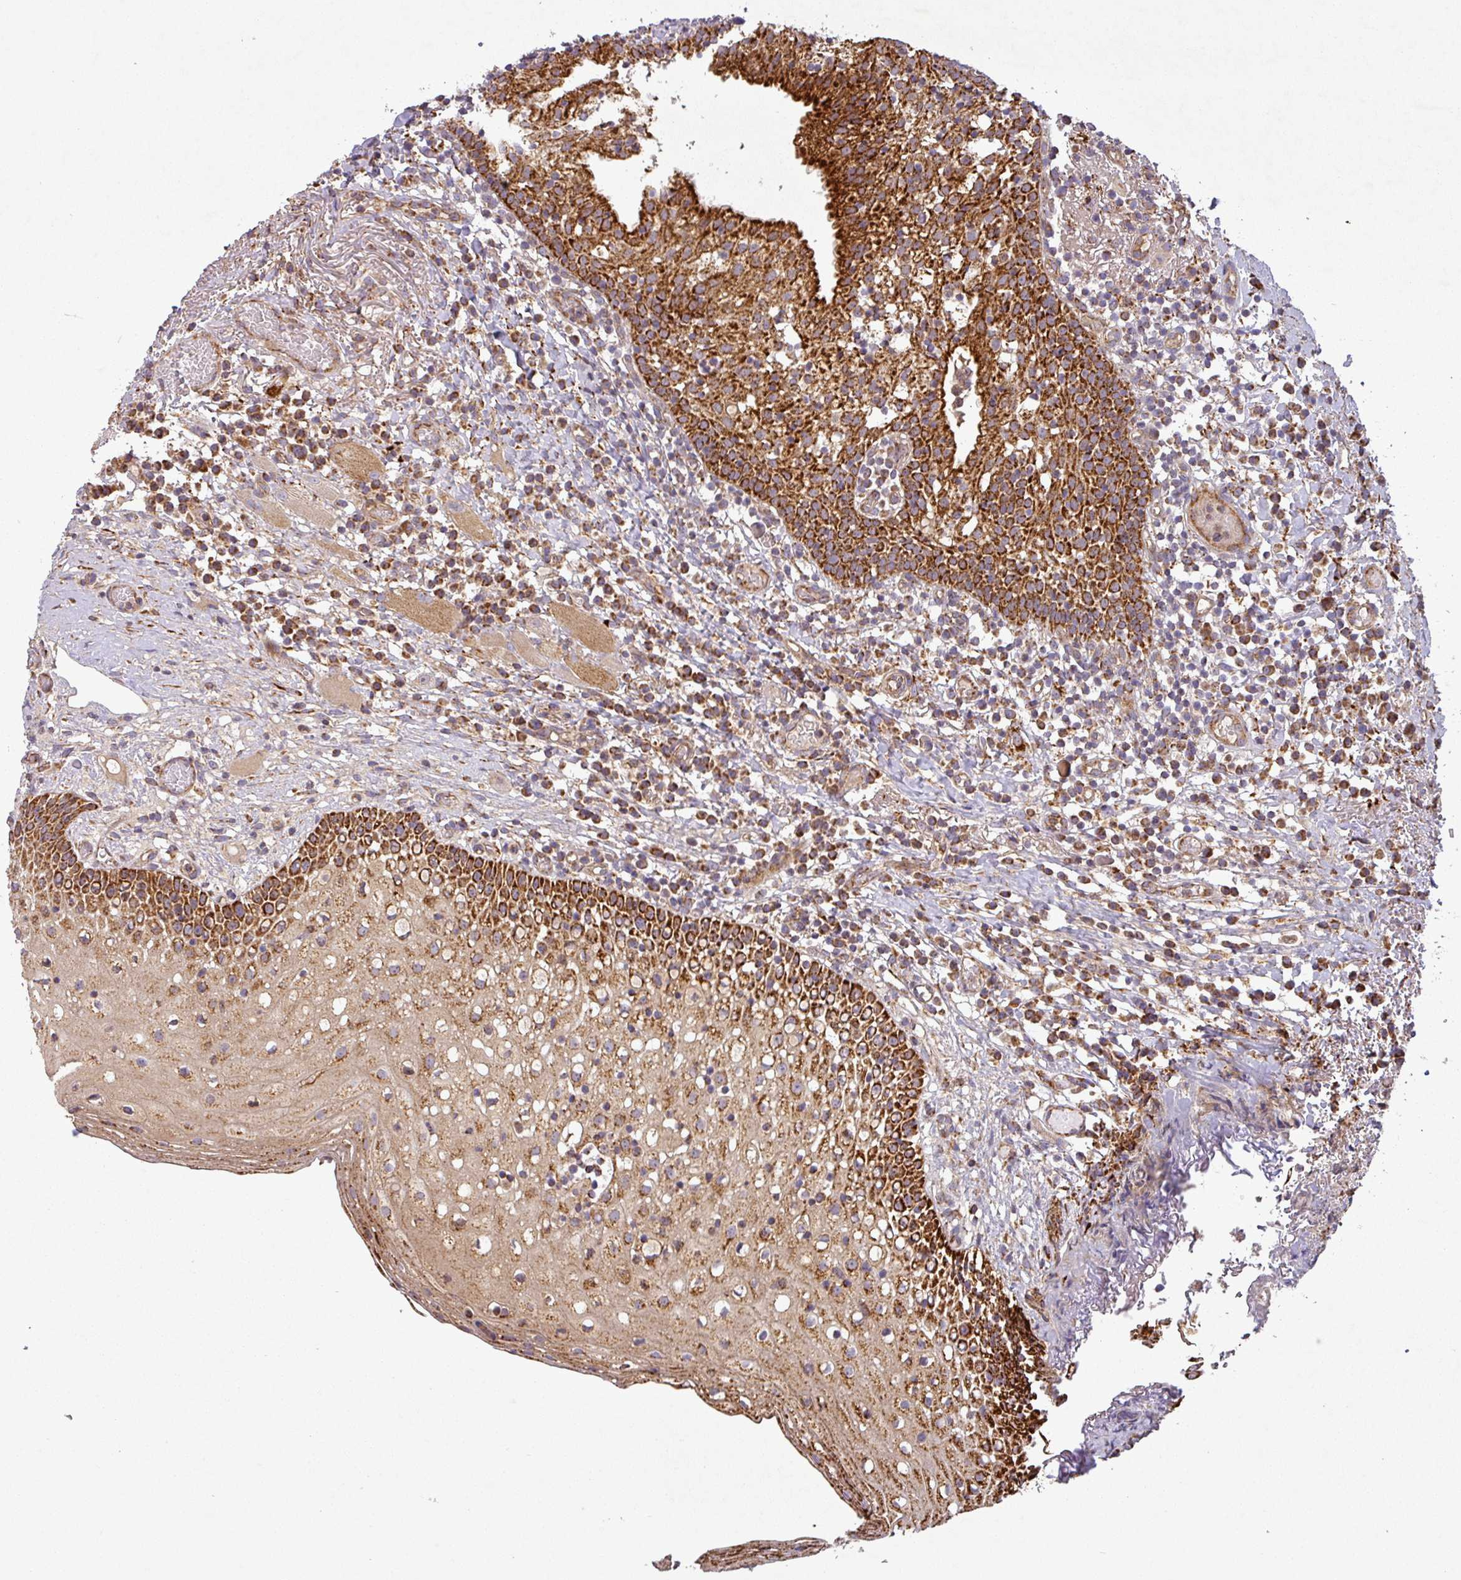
{"staining": {"intensity": "strong", "quantity": ">75%", "location": "cytoplasmic/membranous"}, "tissue": "oral mucosa", "cell_type": "Squamous epithelial cells", "image_type": "normal", "snomed": [{"axis": "morphology", "description": "Normal tissue, NOS"}, {"axis": "topography", "description": "Oral tissue"}], "caption": "Squamous epithelial cells exhibit high levels of strong cytoplasmic/membranous staining in approximately >75% of cells in benign oral mucosa. (DAB (3,3'-diaminobenzidine) IHC, brown staining for protein, blue staining for nuclei).", "gene": "GPD2", "patient": {"sex": "male", "age": 60}}